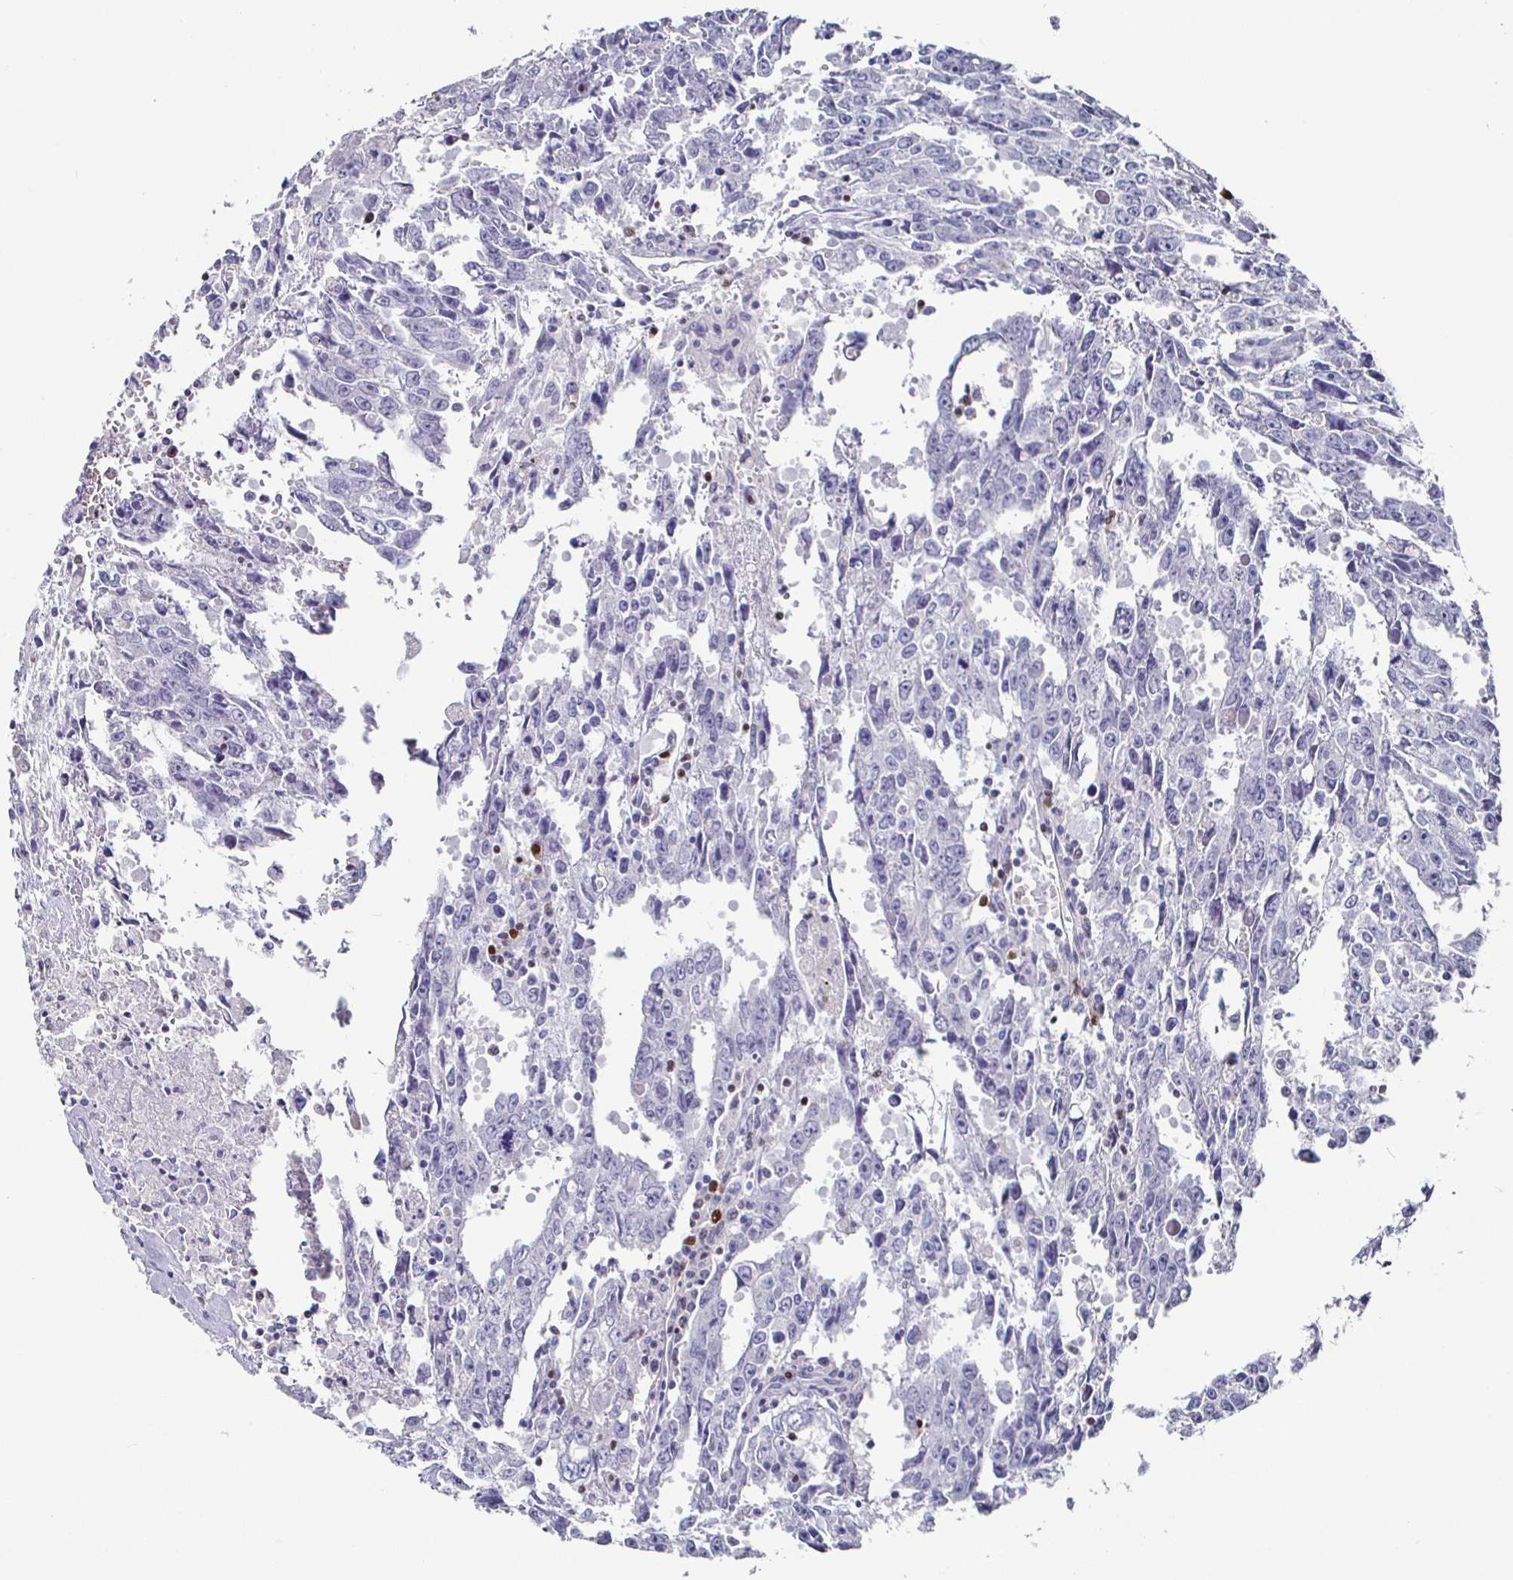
{"staining": {"intensity": "negative", "quantity": "none", "location": "none"}, "tissue": "testis cancer", "cell_type": "Tumor cells", "image_type": "cancer", "snomed": [{"axis": "morphology", "description": "Carcinoma, Embryonal, NOS"}, {"axis": "topography", "description": "Testis"}], "caption": "A histopathology image of testis embryonal carcinoma stained for a protein demonstrates no brown staining in tumor cells.", "gene": "RUNX2", "patient": {"sex": "male", "age": 22}}